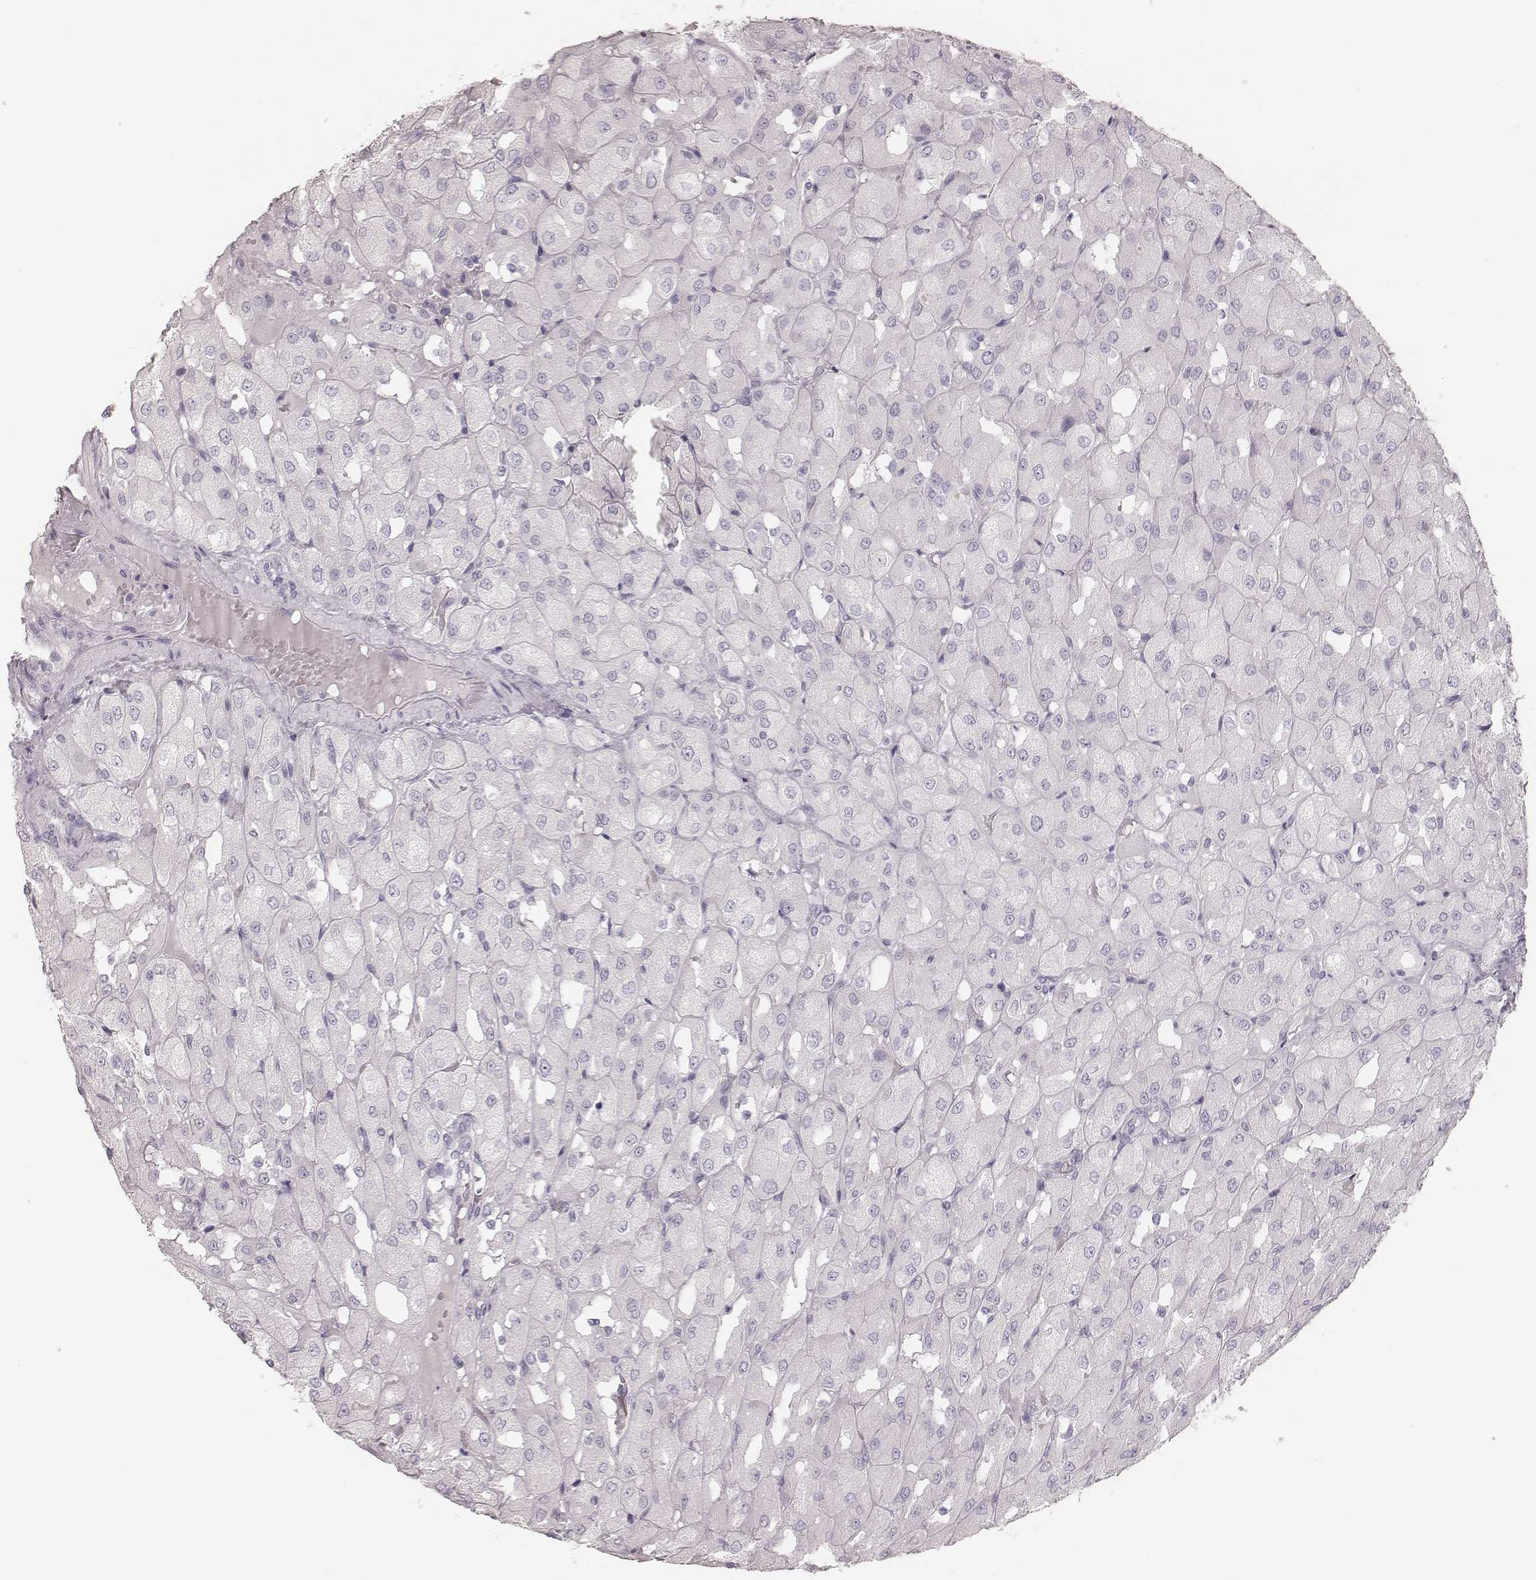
{"staining": {"intensity": "negative", "quantity": "none", "location": "none"}, "tissue": "renal cancer", "cell_type": "Tumor cells", "image_type": "cancer", "snomed": [{"axis": "morphology", "description": "Adenocarcinoma, NOS"}, {"axis": "topography", "description": "Kidney"}], "caption": "Tumor cells are negative for brown protein staining in renal cancer (adenocarcinoma).", "gene": "KRT82", "patient": {"sex": "male", "age": 72}}